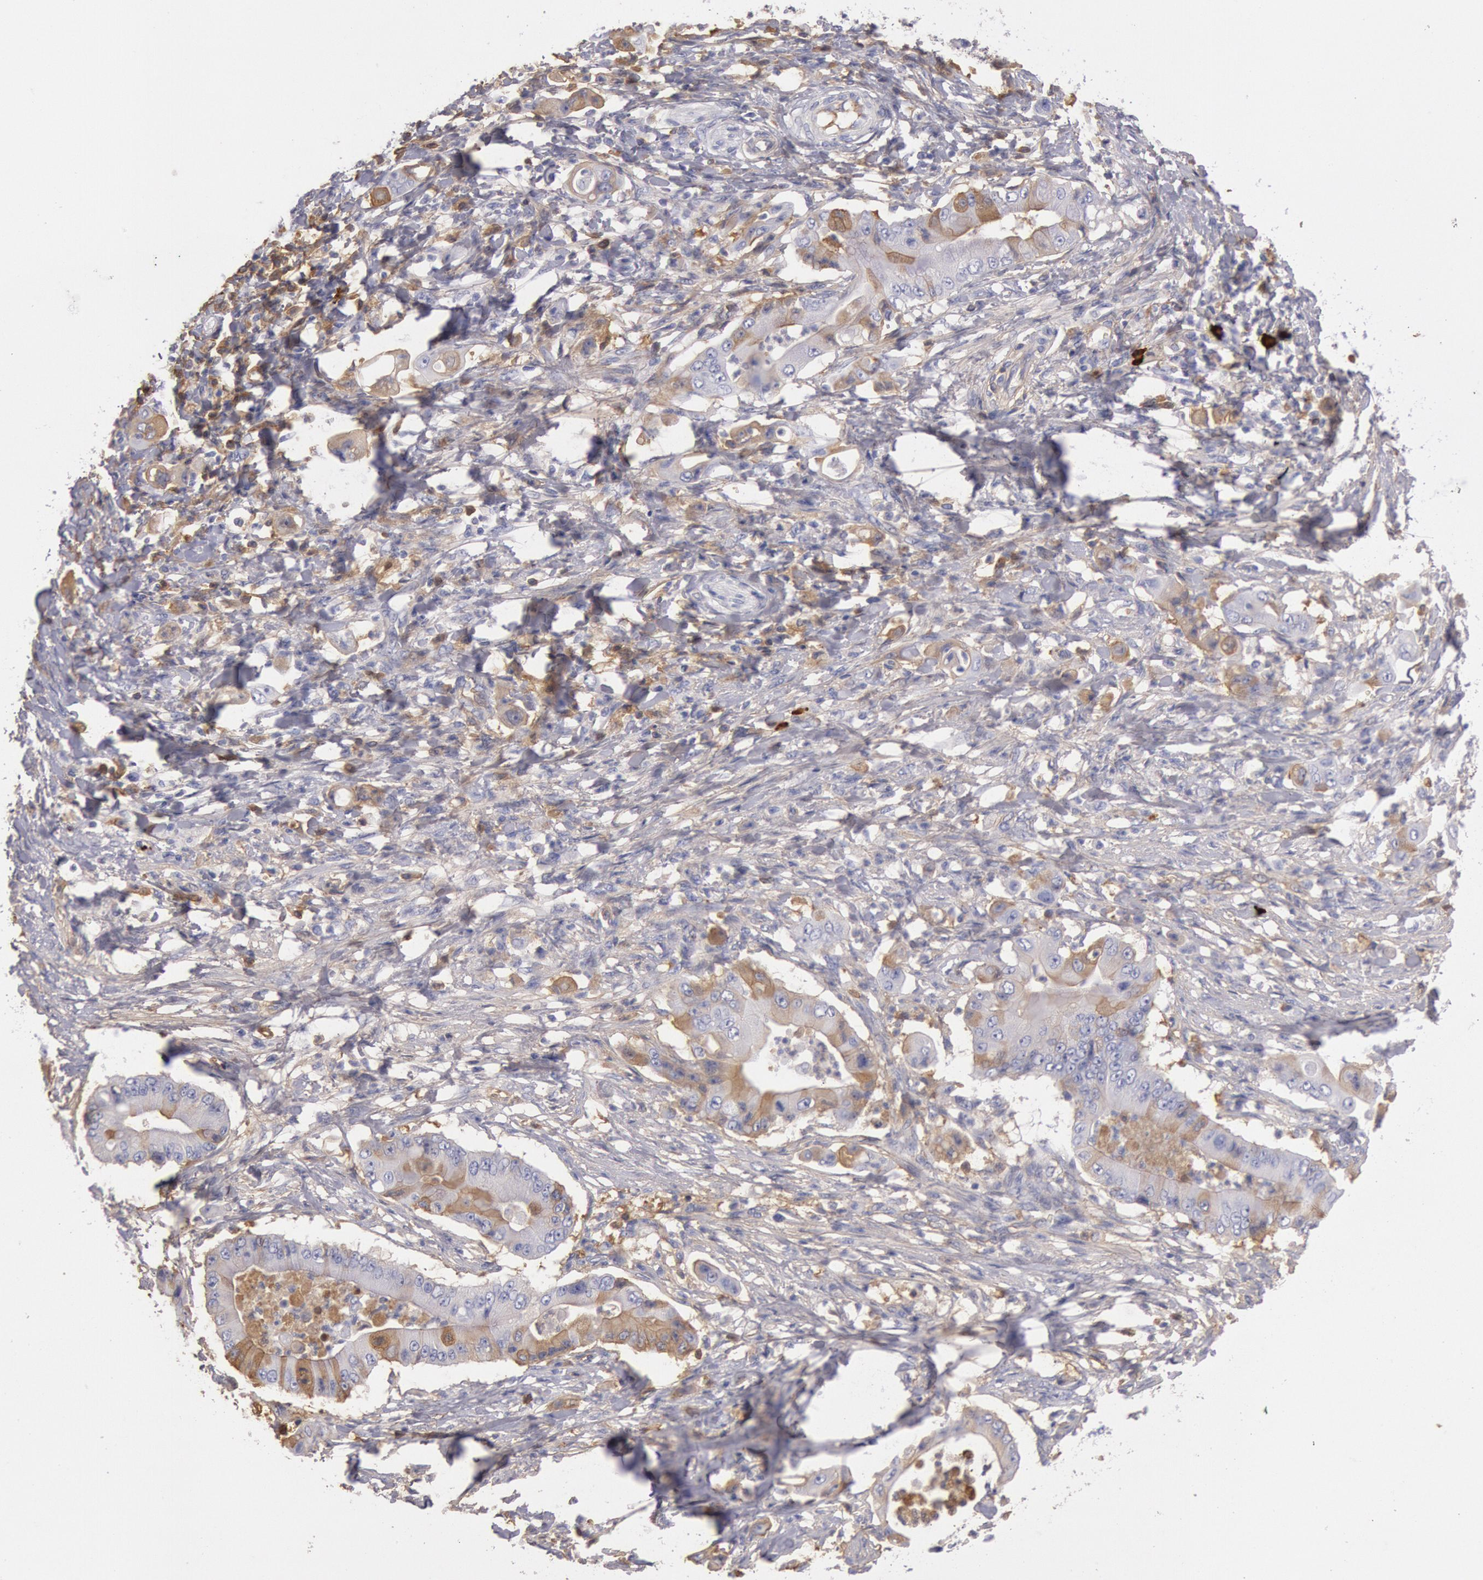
{"staining": {"intensity": "moderate", "quantity": "25%-75%", "location": "cytoplasmic/membranous"}, "tissue": "pancreatic cancer", "cell_type": "Tumor cells", "image_type": "cancer", "snomed": [{"axis": "morphology", "description": "Adenocarcinoma, NOS"}, {"axis": "topography", "description": "Pancreas"}], "caption": "Brown immunohistochemical staining in pancreatic cancer reveals moderate cytoplasmic/membranous positivity in about 25%-75% of tumor cells.", "gene": "IGHA1", "patient": {"sex": "male", "age": 62}}